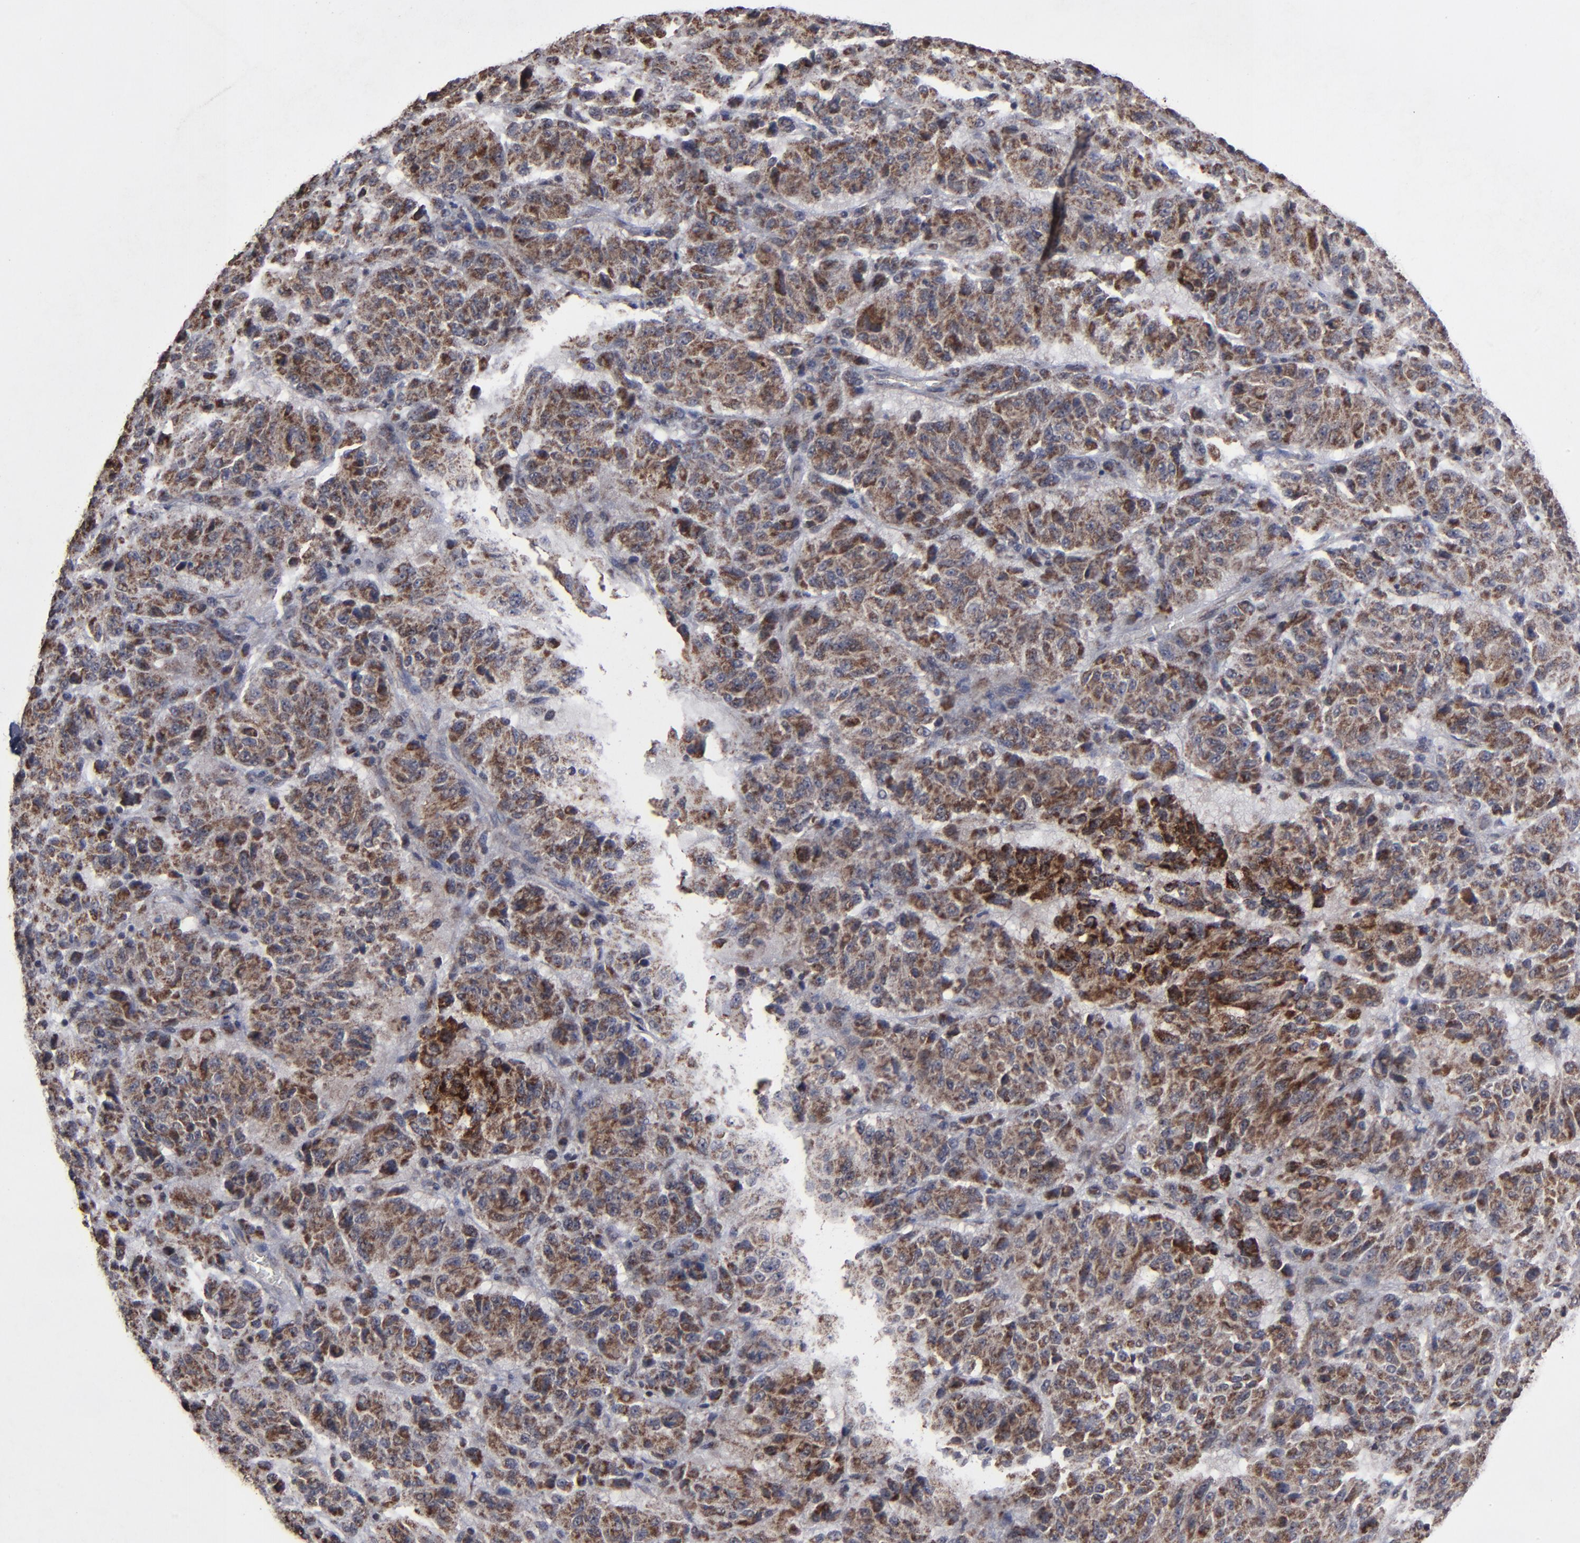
{"staining": {"intensity": "strong", "quantity": ">75%", "location": "cytoplasmic/membranous"}, "tissue": "melanoma", "cell_type": "Tumor cells", "image_type": "cancer", "snomed": [{"axis": "morphology", "description": "Malignant melanoma, Metastatic site"}, {"axis": "topography", "description": "Lung"}], "caption": "Immunohistochemical staining of malignant melanoma (metastatic site) exhibits high levels of strong cytoplasmic/membranous protein expression in approximately >75% of tumor cells.", "gene": "BNIP3", "patient": {"sex": "male", "age": 64}}